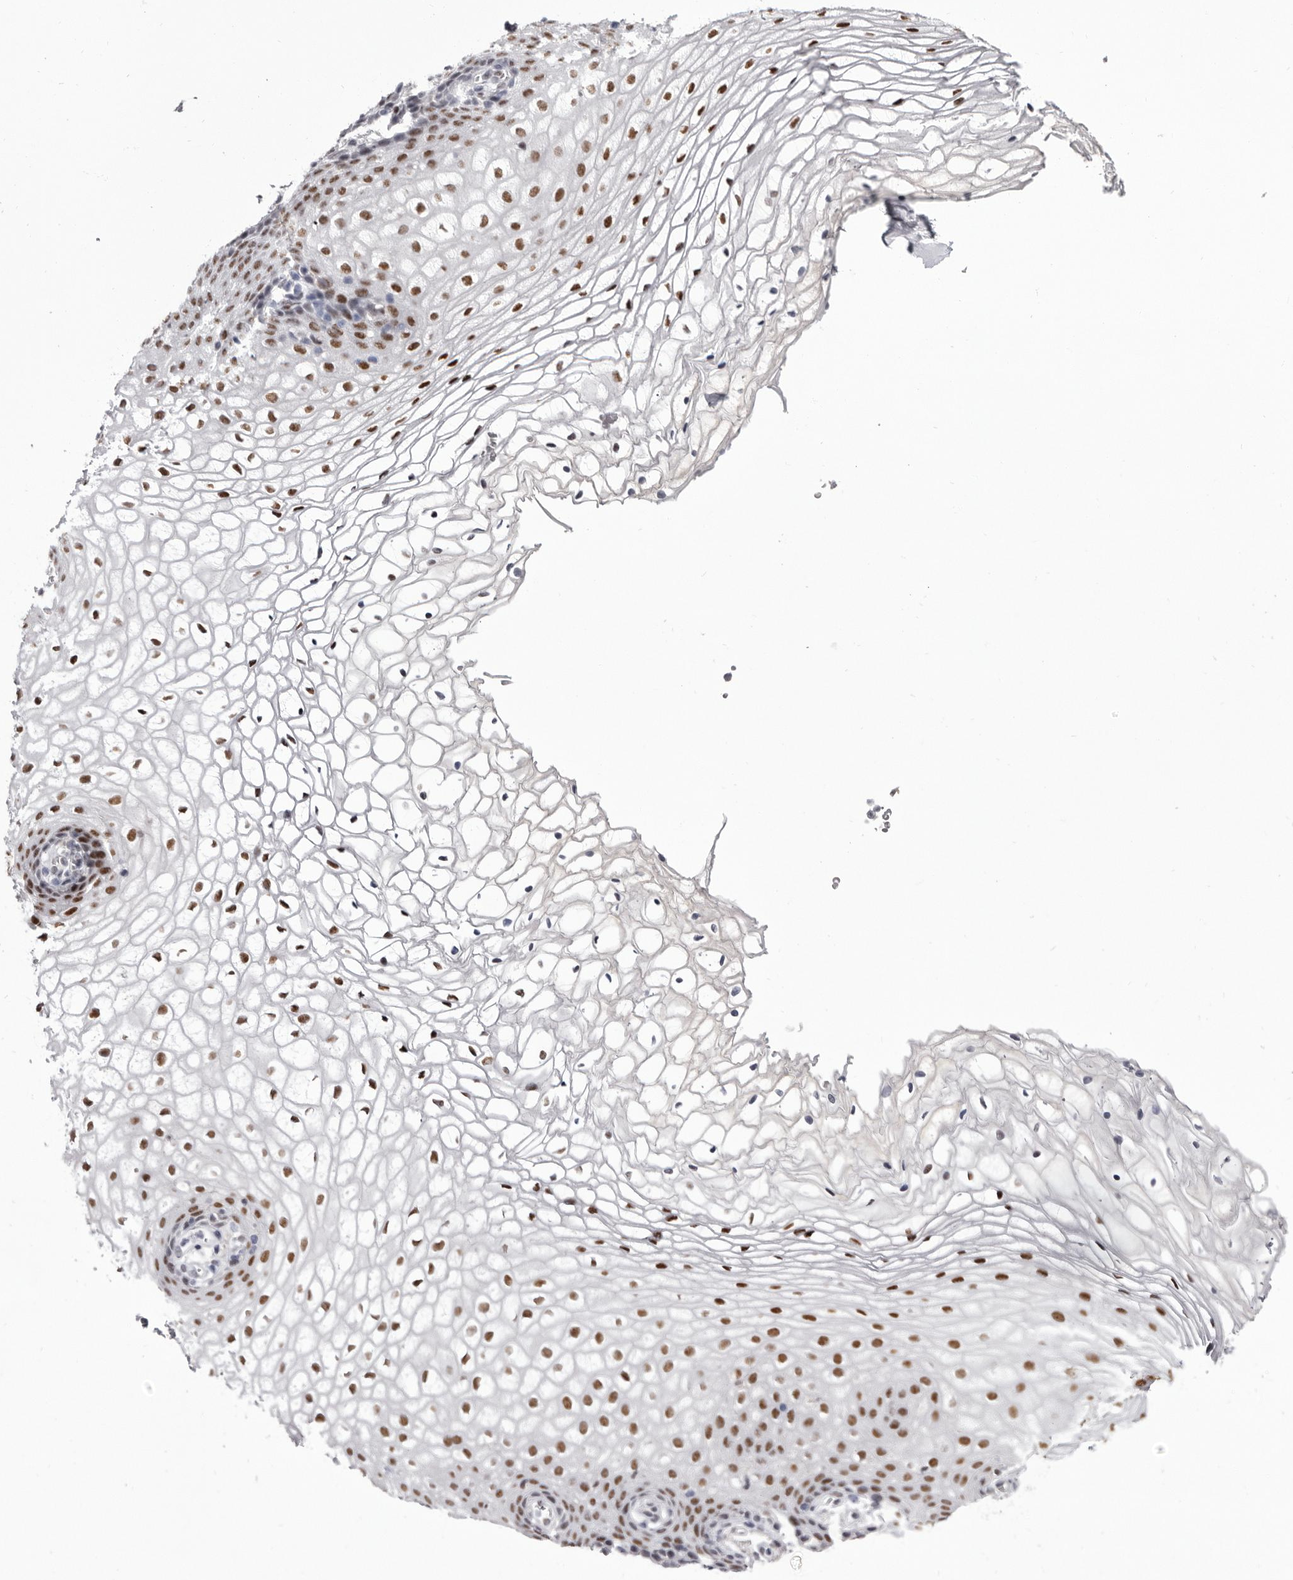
{"staining": {"intensity": "moderate", "quantity": ">75%", "location": "nuclear"}, "tissue": "vagina", "cell_type": "Squamous epithelial cells", "image_type": "normal", "snomed": [{"axis": "morphology", "description": "Normal tissue, NOS"}, {"axis": "topography", "description": "Vagina"}], "caption": "This image exhibits immunohistochemistry staining of benign vagina, with medium moderate nuclear positivity in about >75% of squamous epithelial cells.", "gene": "ZNF326", "patient": {"sex": "female", "age": 60}}